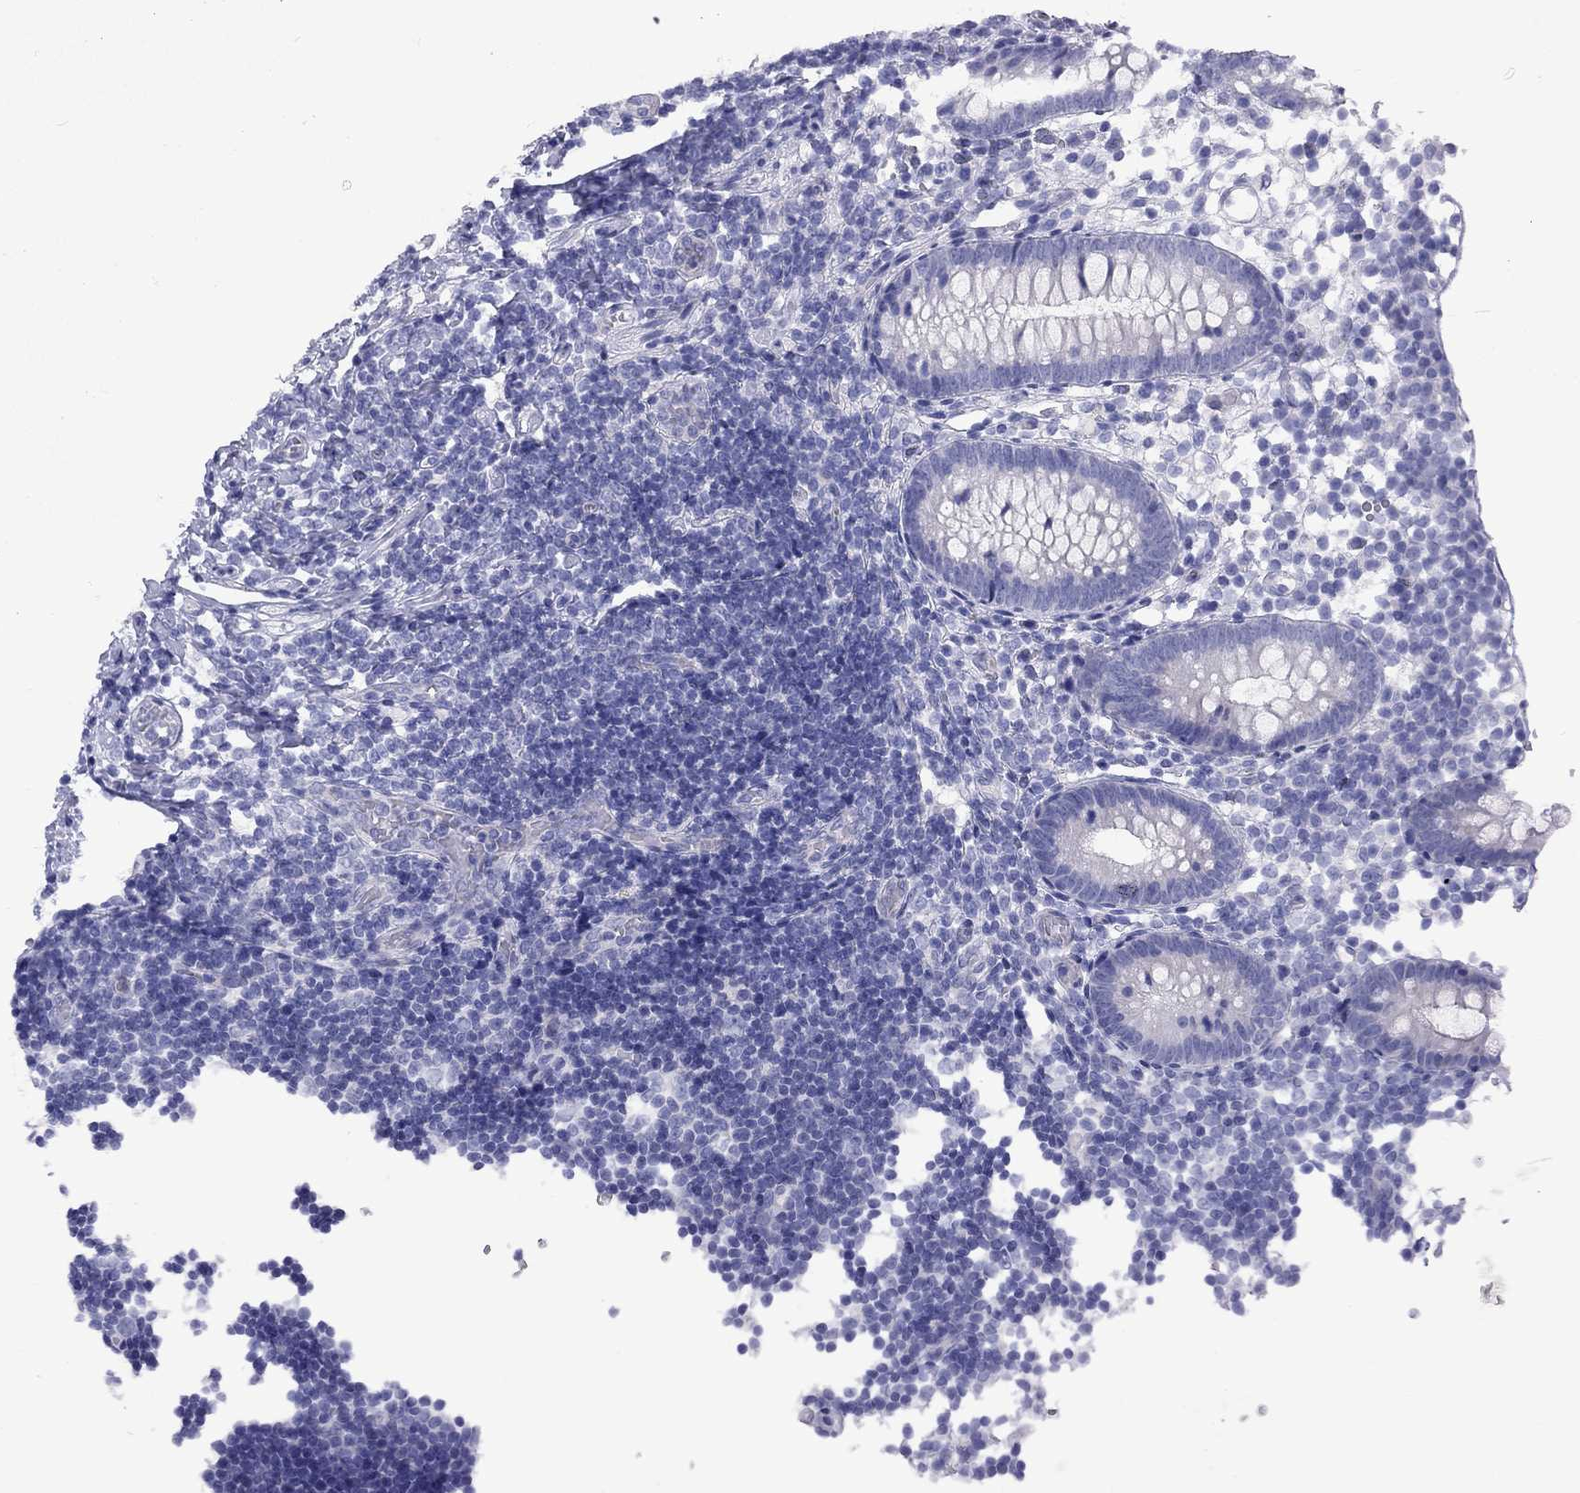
{"staining": {"intensity": "negative", "quantity": "none", "location": "none"}, "tissue": "appendix", "cell_type": "Glandular cells", "image_type": "normal", "snomed": [{"axis": "morphology", "description": "Normal tissue, NOS"}, {"axis": "topography", "description": "Appendix"}], "caption": "Immunohistochemical staining of unremarkable appendix exhibits no significant expression in glandular cells.", "gene": "FSCN3", "patient": {"sex": "female", "age": 40}}